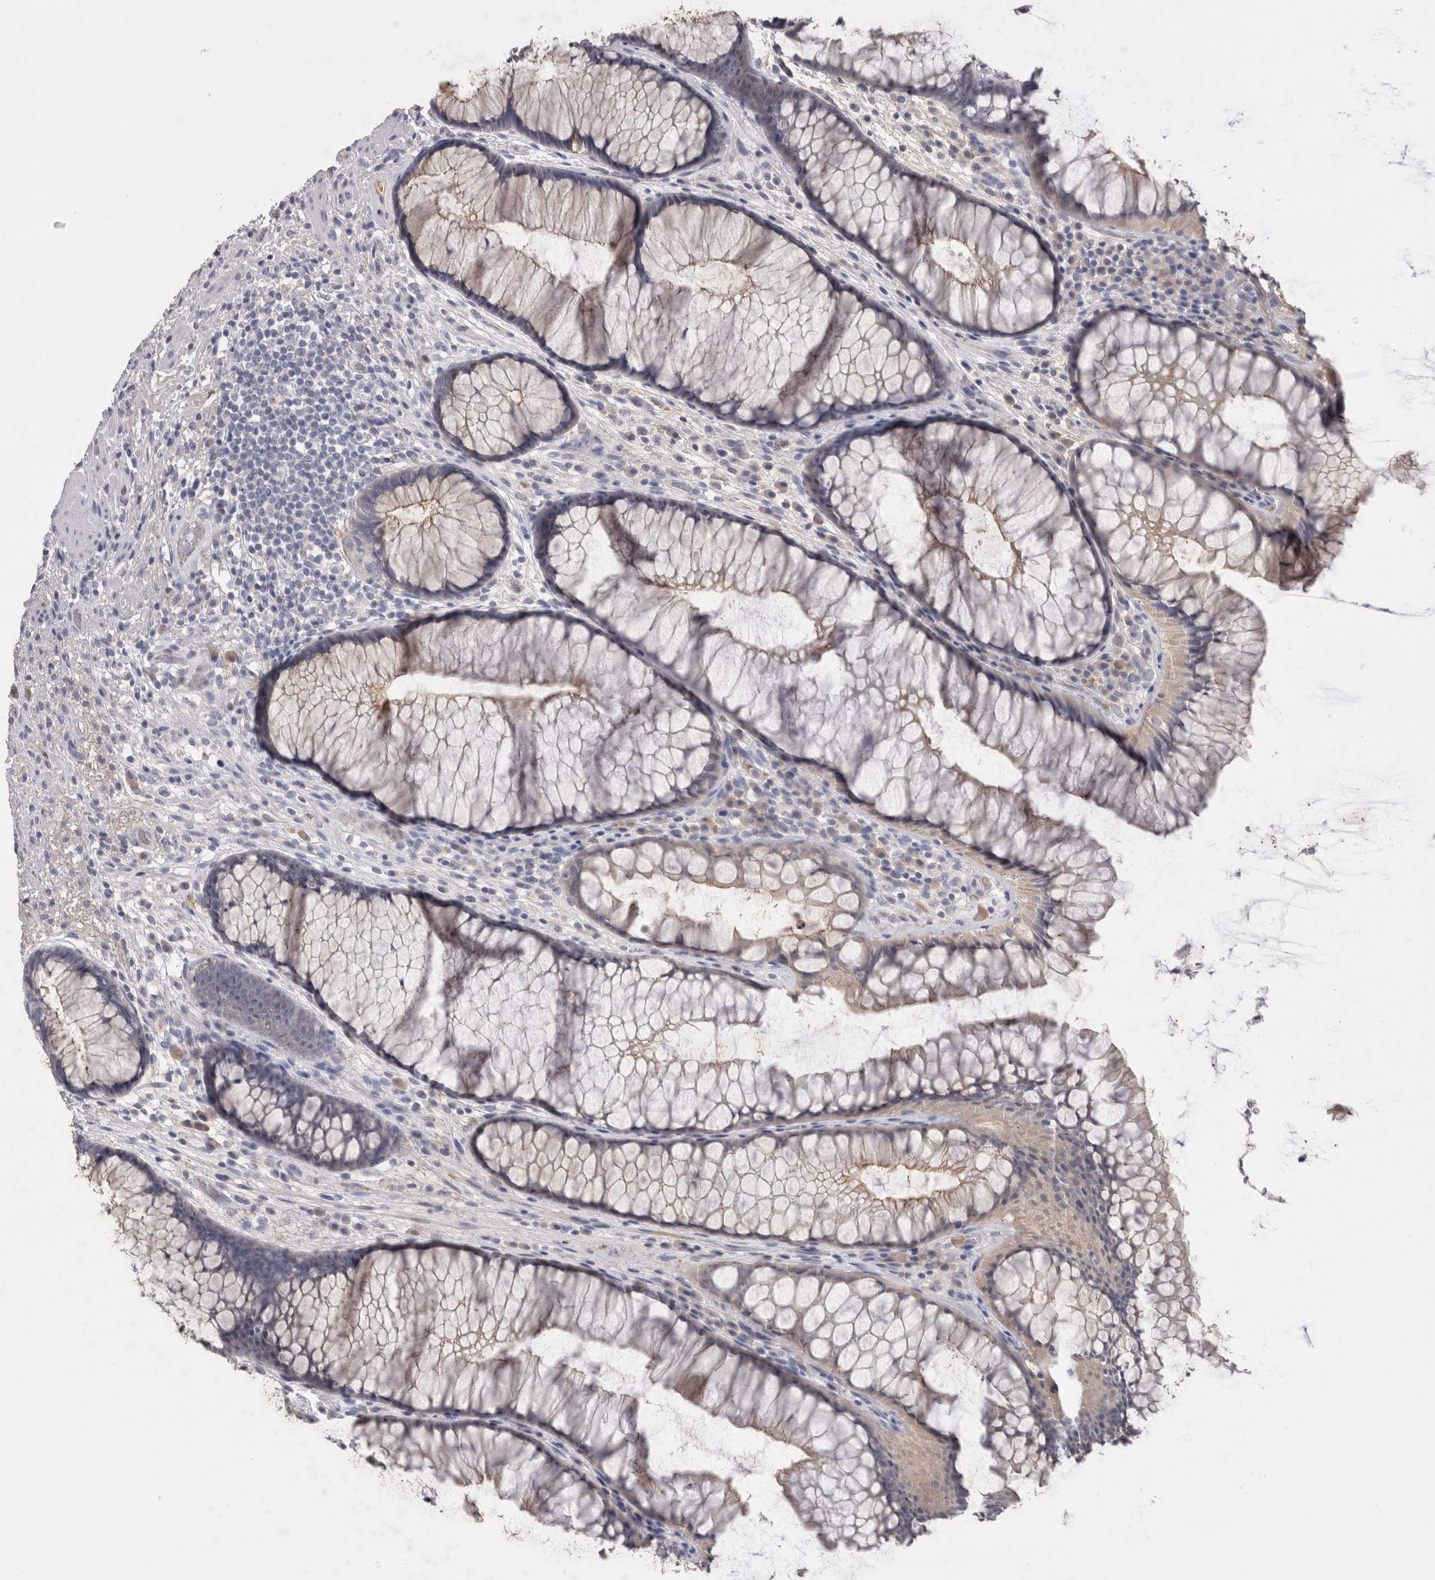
{"staining": {"intensity": "weak", "quantity": "<25%", "location": "cytoplasmic/membranous"}, "tissue": "rectum", "cell_type": "Glandular cells", "image_type": "normal", "snomed": [{"axis": "morphology", "description": "Normal tissue, NOS"}, {"axis": "topography", "description": "Rectum"}], "caption": "This is a photomicrograph of immunohistochemistry staining of benign rectum, which shows no positivity in glandular cells.", "gene": "REG1A", "patient": {"sex": "male", "age": 51}}